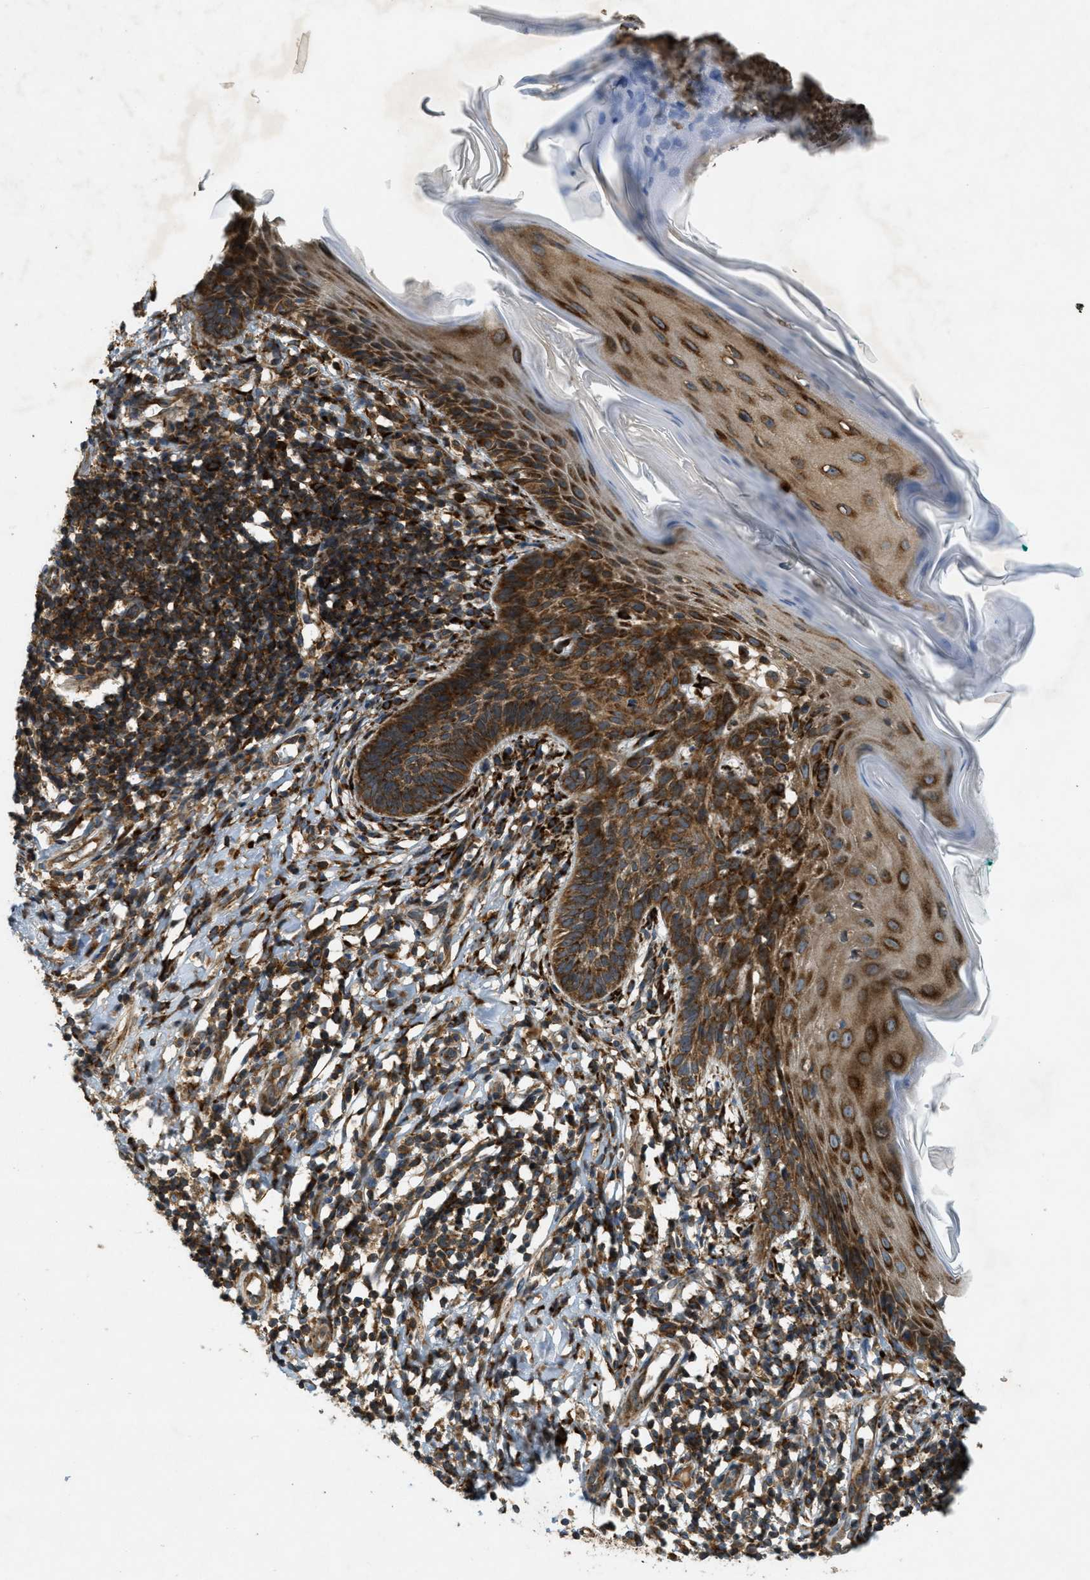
{"staining": {"intensity": "moderate", "quantity": ">75%", "location": "cytoplasmic/membranous"}, "tissue": "skin cancer", "cell_type": "Tumor cells", "image_type": "cancer", "snomed": [{"axis": "morphology", "description": "Basal cell carcinoma"}, {"axis": "topography", "description": "Skin"}], "caption": "Immunohistochemistry (DAB) staining of human skin cancer (basal cell carcinoma) demonstrates moderate cytoplasmic/membranous protein expression in about >75% of tumor cells. The protein of interest is stained brown, and the nuclei are stained in blue (DAB (3,3'-diaminobenzidine) IHC with brightfield microscopy, high magnification).", "gene": "PCDH18", "patient": {"sex": "male", "age": 60}}